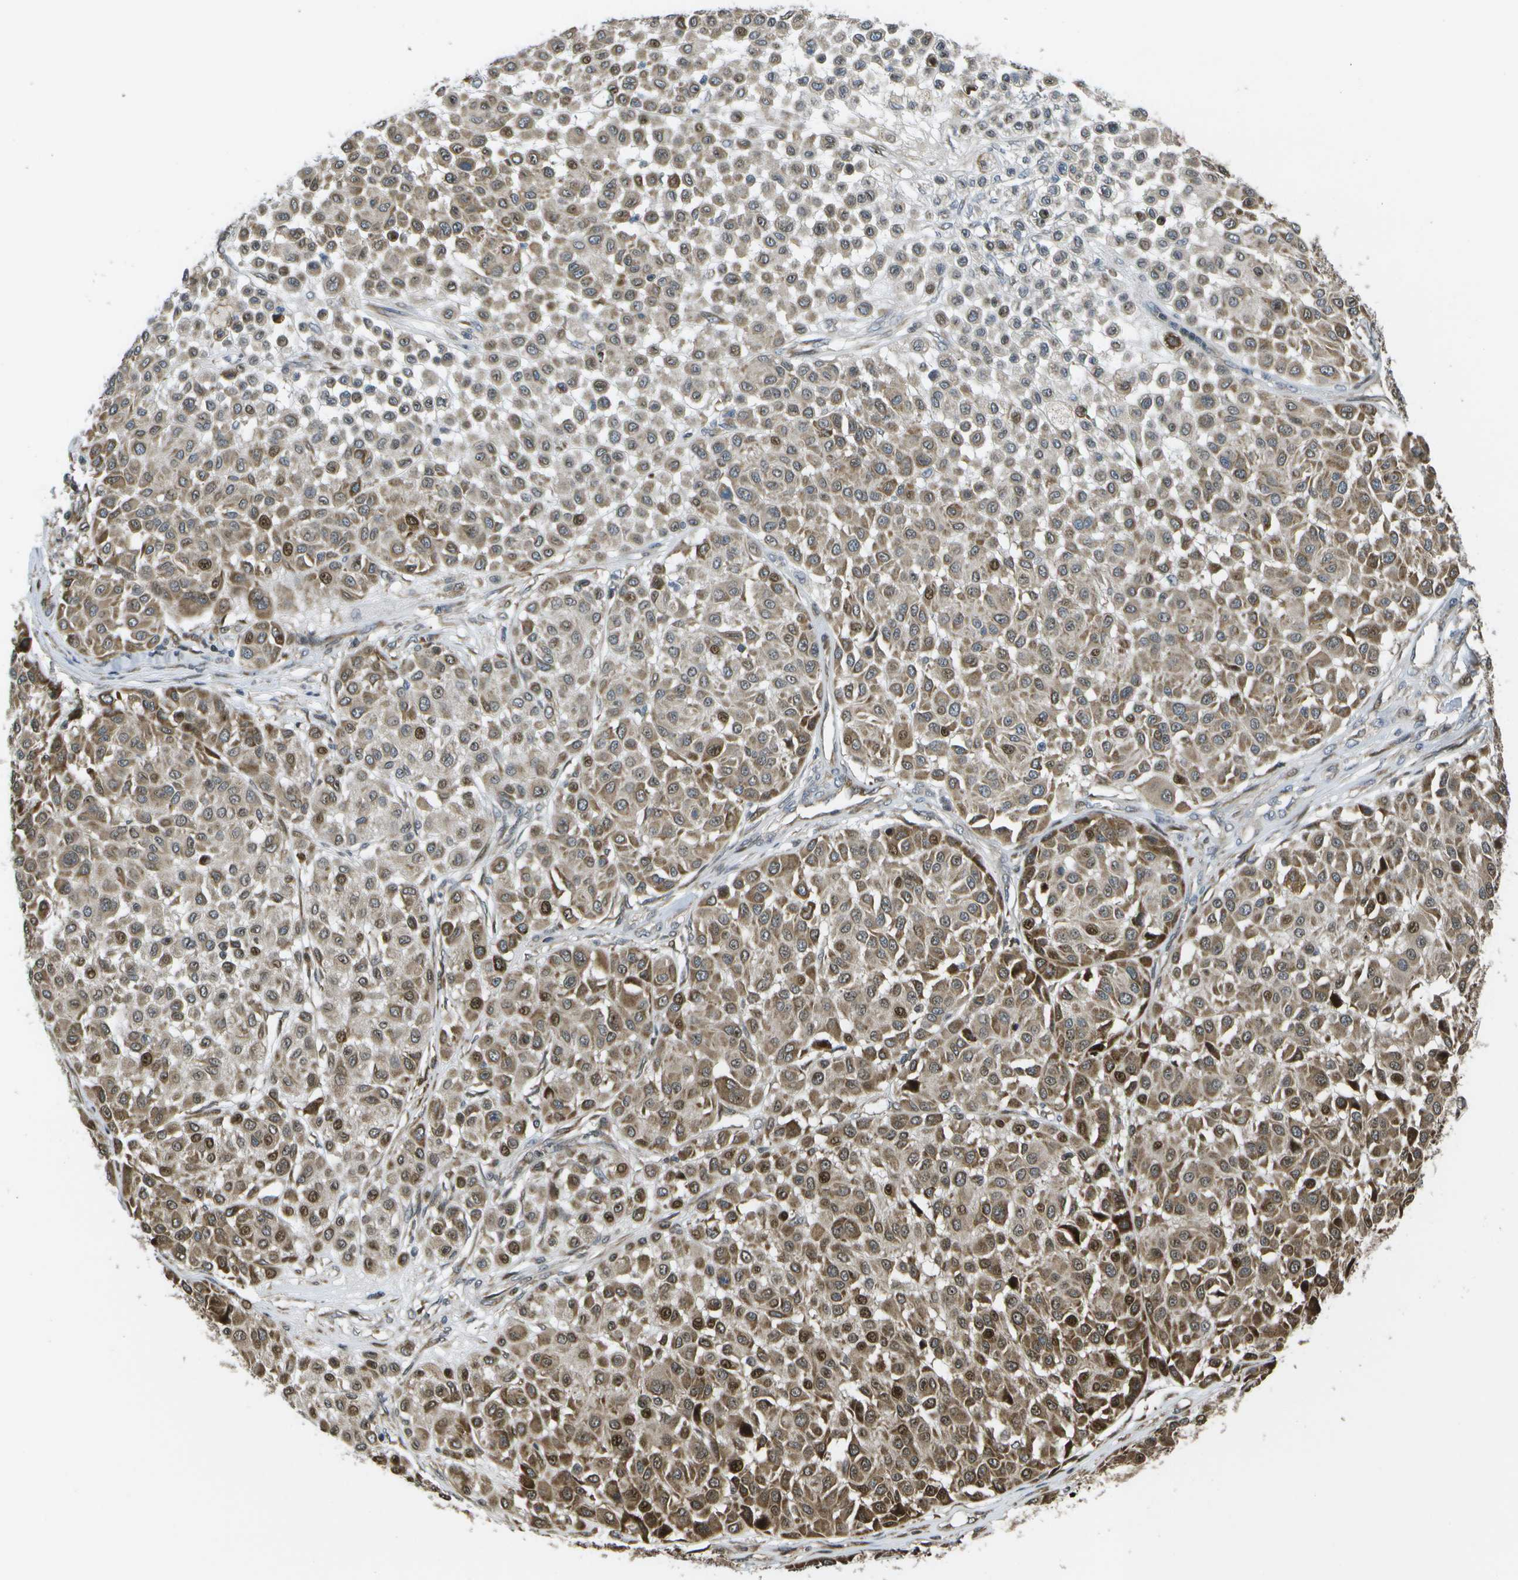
{"staining": {"intensity": "moderate", "quantity": "25%-75%", "location": "cytoplasmic/membranous,nuclear"}, "tissue": "melanoma", "cell_type": "Tumor cells", "image_type": "cancer", "snomed": [{"axis": "morphology", "description": "Malignant melanoma, Metastatic site"}, {"axis": "topography", "description": "Soft tissue"}], "caption": "Immunohistochemistry (IHC) of human melanoma reveals medium levels of moderate cytoplasmic/membranous and nuclear staining in approximately 25%-75% of tumor cells.", "gene": "AXIN2", "patient": {"sex": "male", "age": 41}}